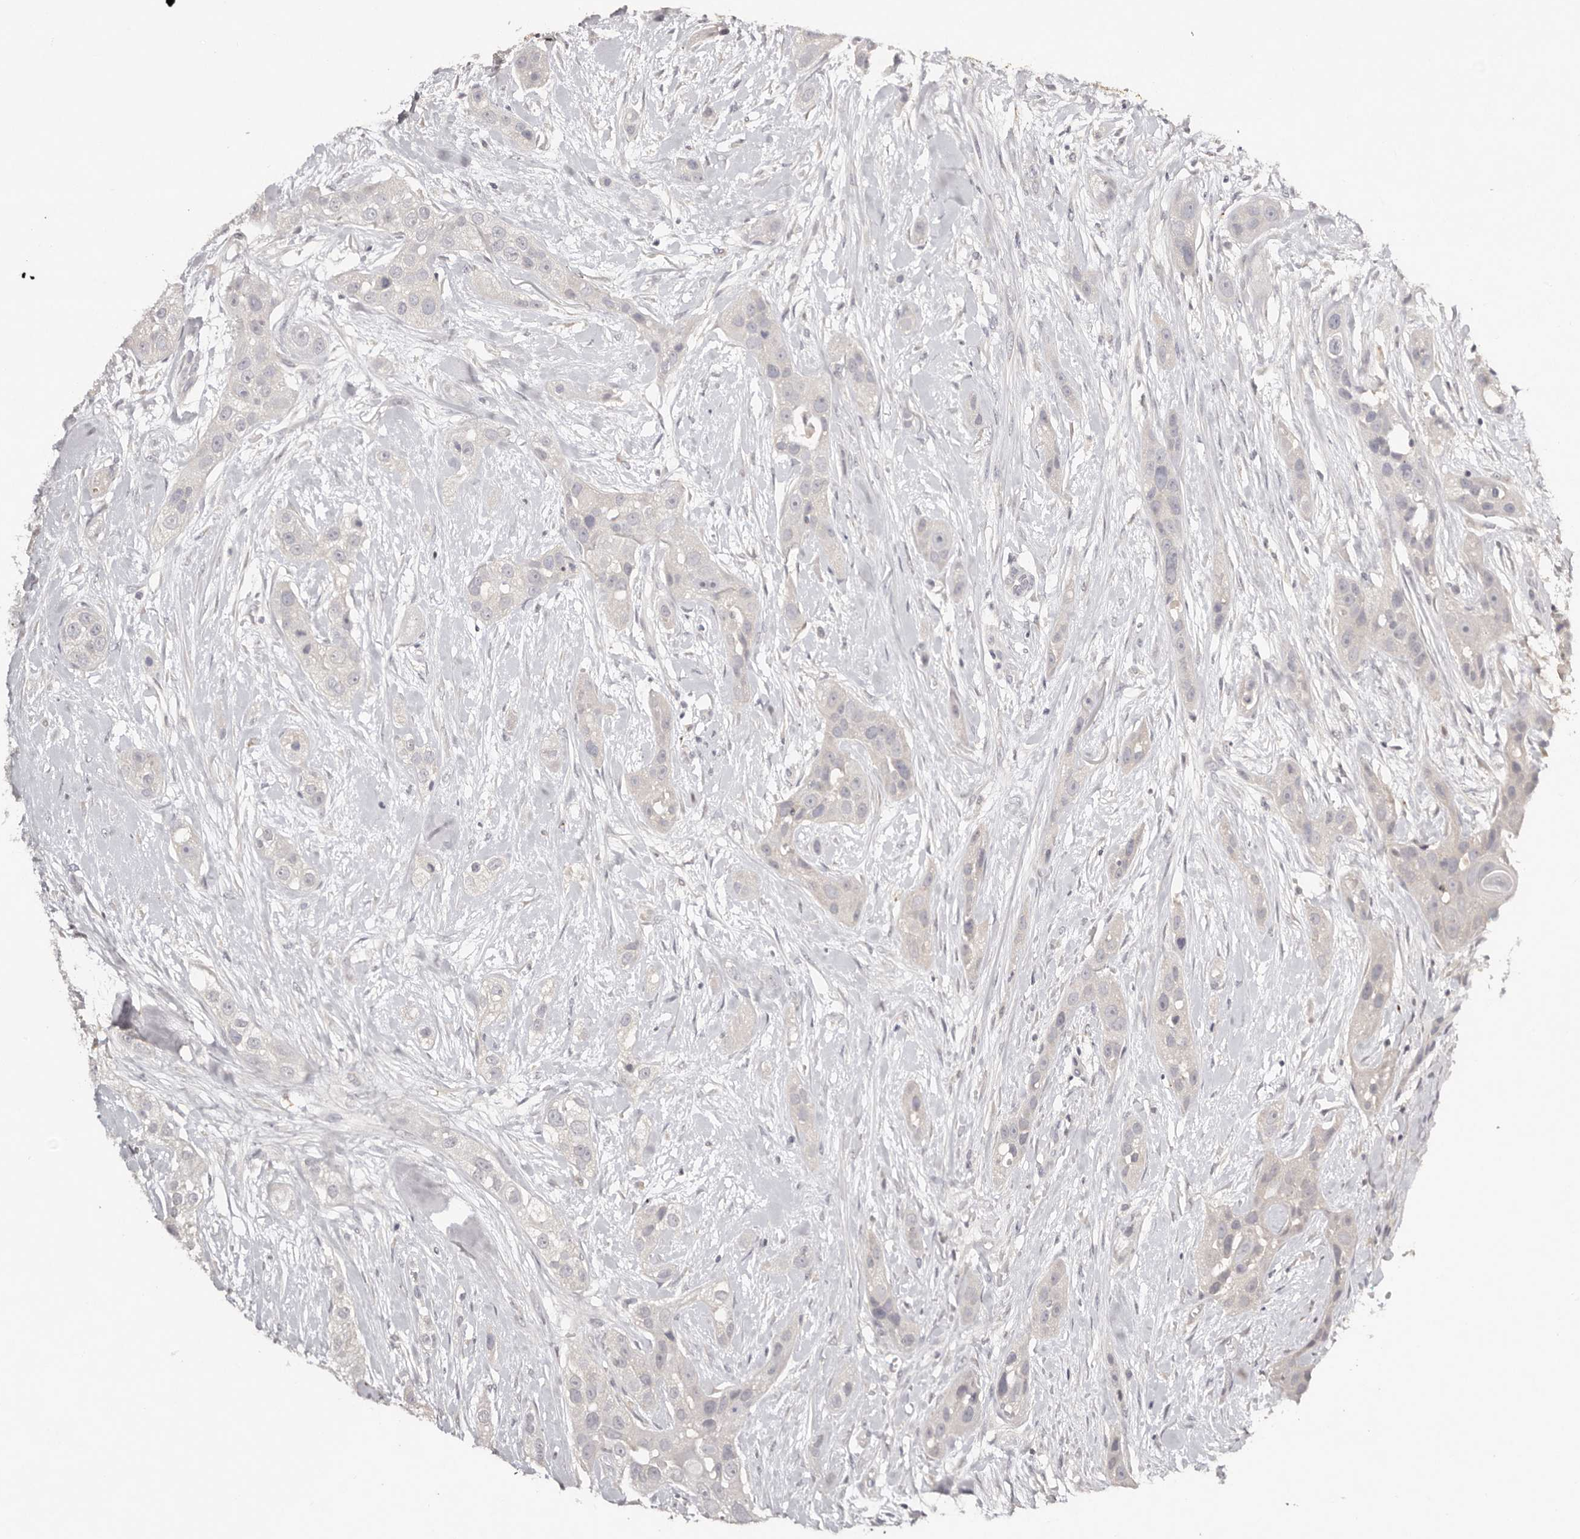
{"staining": {"intensity": "negative", "quantity": "none", "location": "none"}, "tissue": "head and neck cancer", "cell_type": "Tumor cells", "image_type": "cancer", "snomed": [{"axis": "morphology", "description": "Normal tissue, NOS"}, {"axis": "morphology", "description": "Squamous cell carcinoma, NOS"}, {"axis": "topography", "description": "Skeletal muscle"}, {"axis": "topography", "description": "Head-Neck"}], "caption": "Immunohistochemistry (IHC) image of neoplastic tissue: human head and neck cancer (squamous cell carcinoma) stained with DAB shows no significant protein positivity in tumor cells. (DAB IHC with hematoxylin counter stain).", "gene": "SCUBE2", "patient": {"sex": "male", "age": 51}}